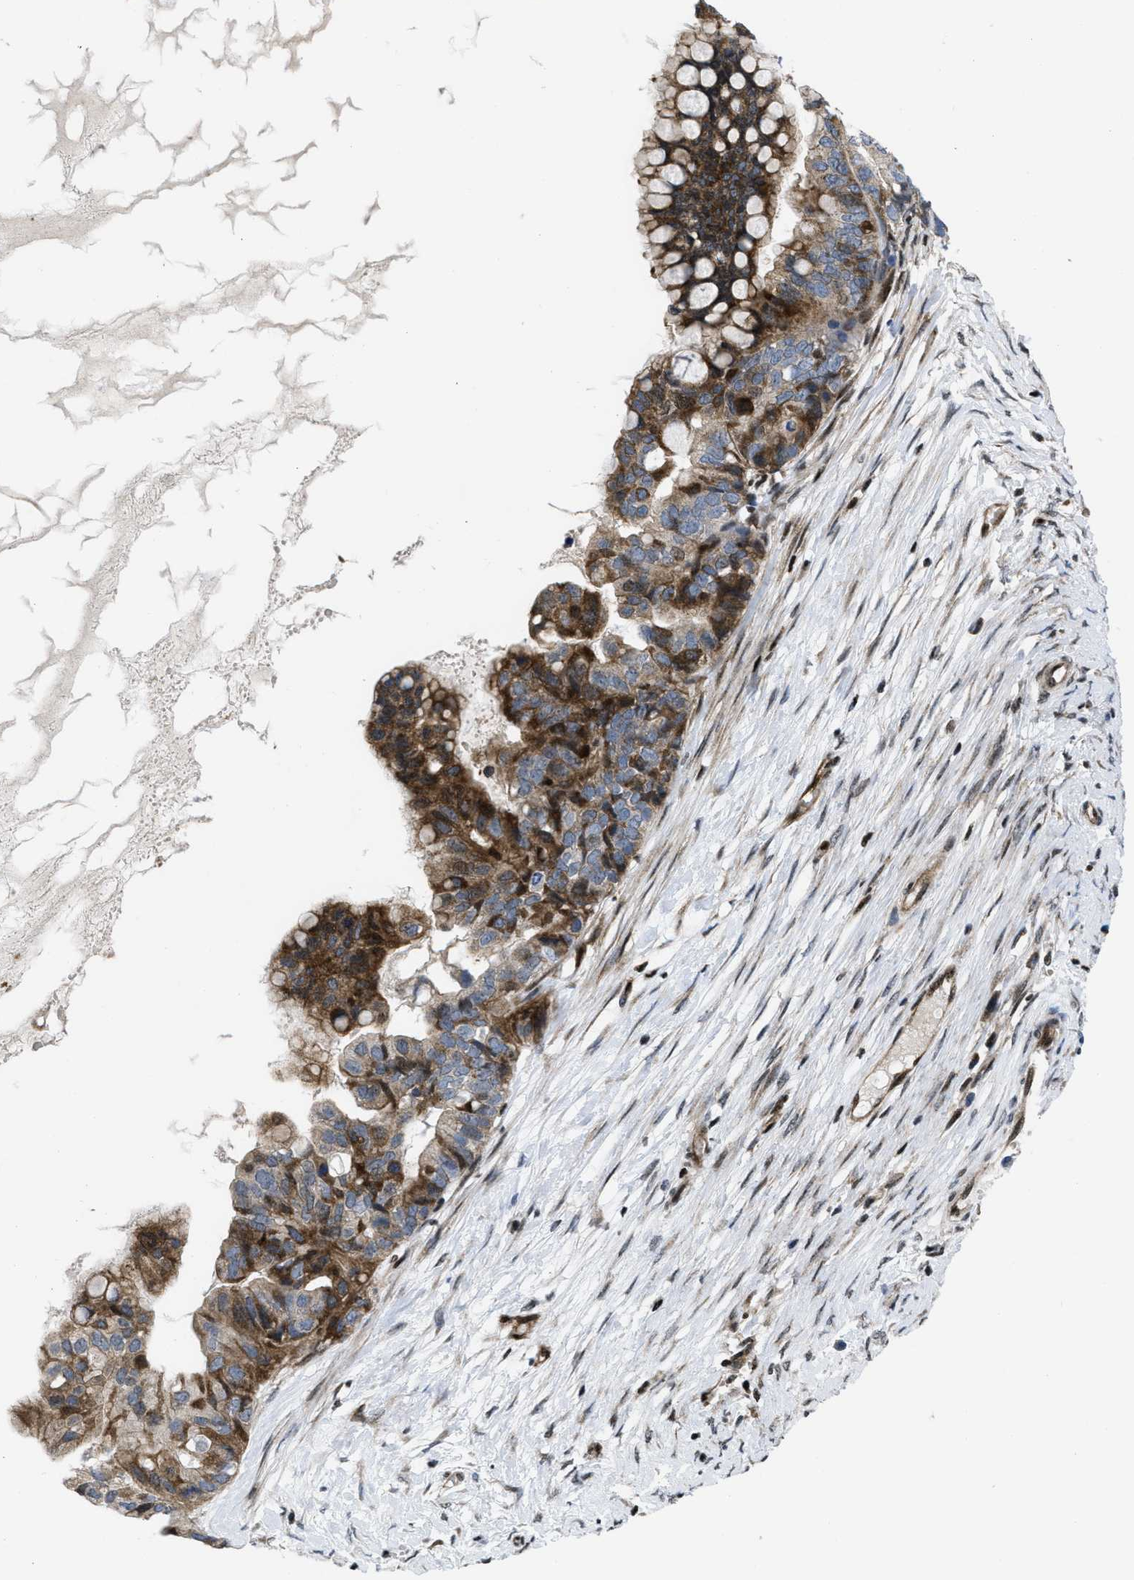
{"staining": {"intensity": "moderate", "quantity": ">75%", "location": "cytoplasmic/membranous"}, "tissue": "ovarian cancer", "cell_type": "Tumor cells", "image_type": "cancer", "snomed": [{"axis": "morphology", "description": "Cystadenocarcinoma, mucinous, NOS"}, {"axis": "topography", "description": "Ovary"}], "caption": "An image showing moderate cytoplasmic/membranous positivity in approximately >75% of tumor cells in ovarian cancer (mucinous cystadenocarcinoma), as visualized by brown immunohistochemical staining.", "gene": "PPP2CB", "patient": {"sex": "female", "age": 80}}